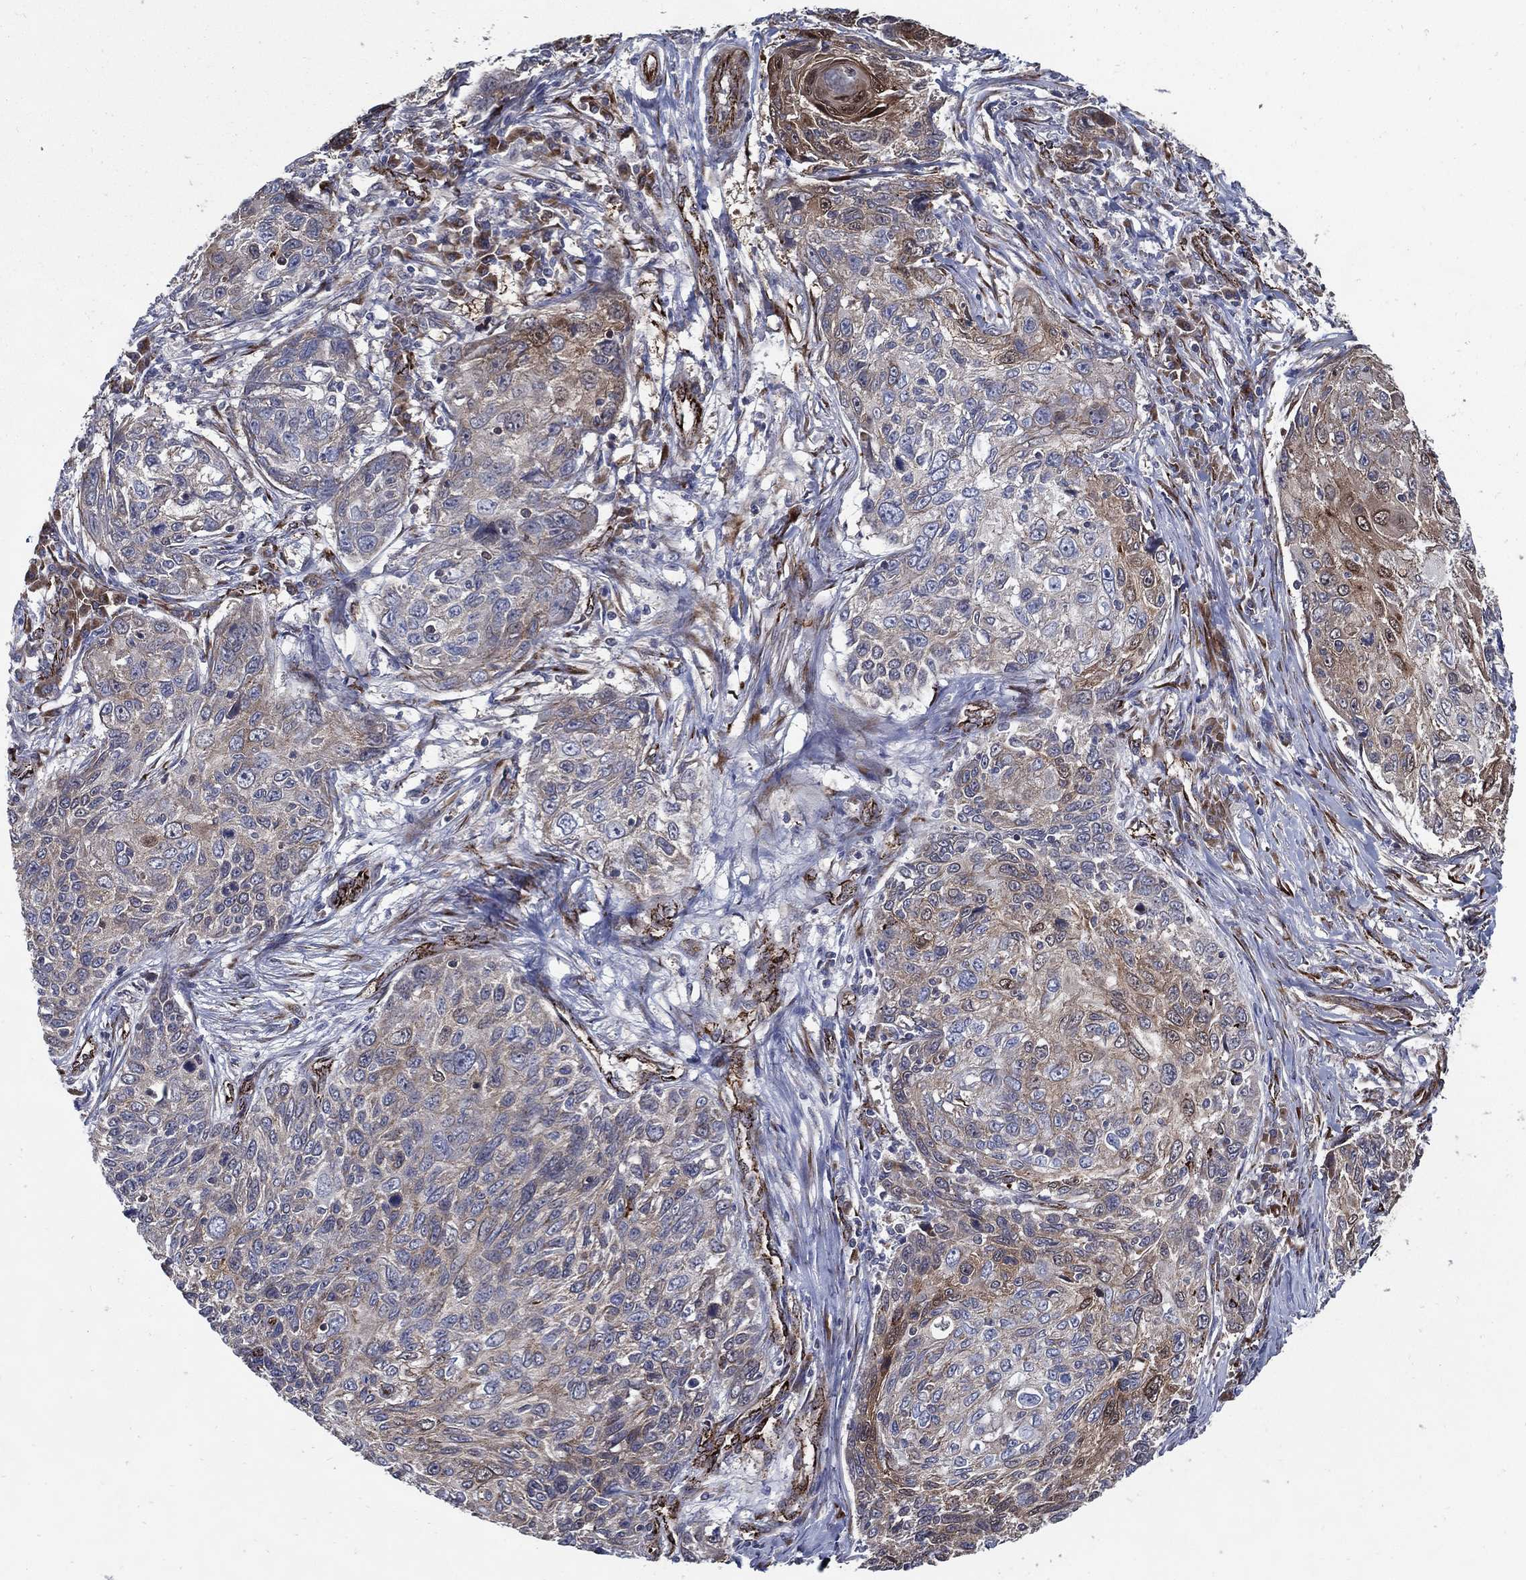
{"staining": {"intensity": "weak", "quantity": "<25%", "location": "cytoplasmic/membranous"}, "tissue": "skin cancer", "cell_type": "Tumor cells", "image_type": "cancer", "snomed": [{"axis": "morphology", "description": "Squamous cell carcinoma, NOS"}, {"axis": "topography", "description": "Skin"}], "caption": "Immunohistochemistry histopathology image of human skin squamous cell carcinoma stained for a protein (brown), which shows no staining in tumor cells.", "gene": "ARHGAP11A", "patient": {"sex": "male", "age": 92}}